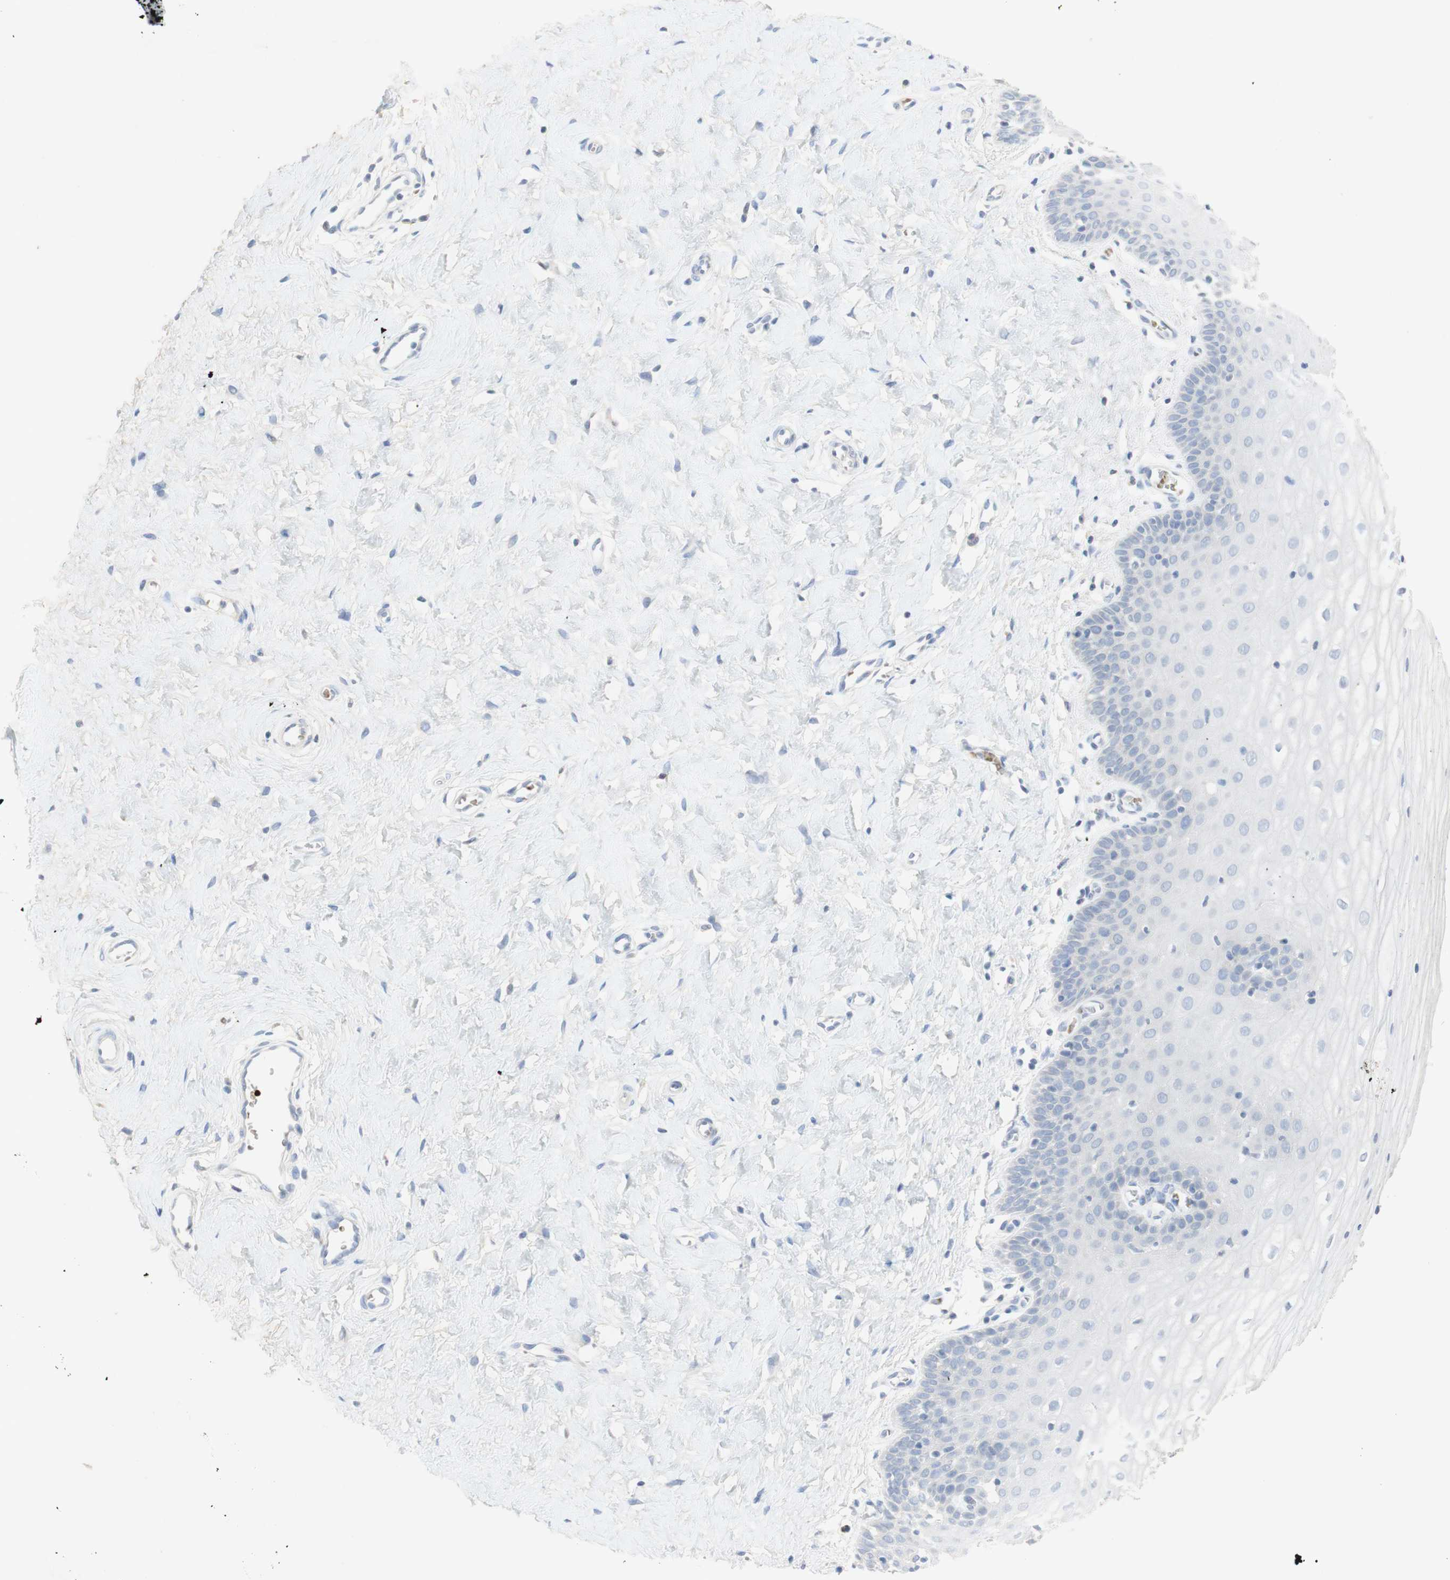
{"staining": {"intensity": "weak", "quantity": "<25%", "location": "cytoplasmic/membranous"}, "tissue": "cervix", "cell_type": "Glandular cells", "image_type": "normal", "snomed": [{"axis": "morphology", "description": "Normal tissue, NOS"}, {"axis": "topography", "description": "Cervix"}], "caption": "The immunohistochemistry micrograph has no significant positivity in glandular cells of cervix.", "gene": "EPO", "patient": {"sex": "female", "age": 55}}